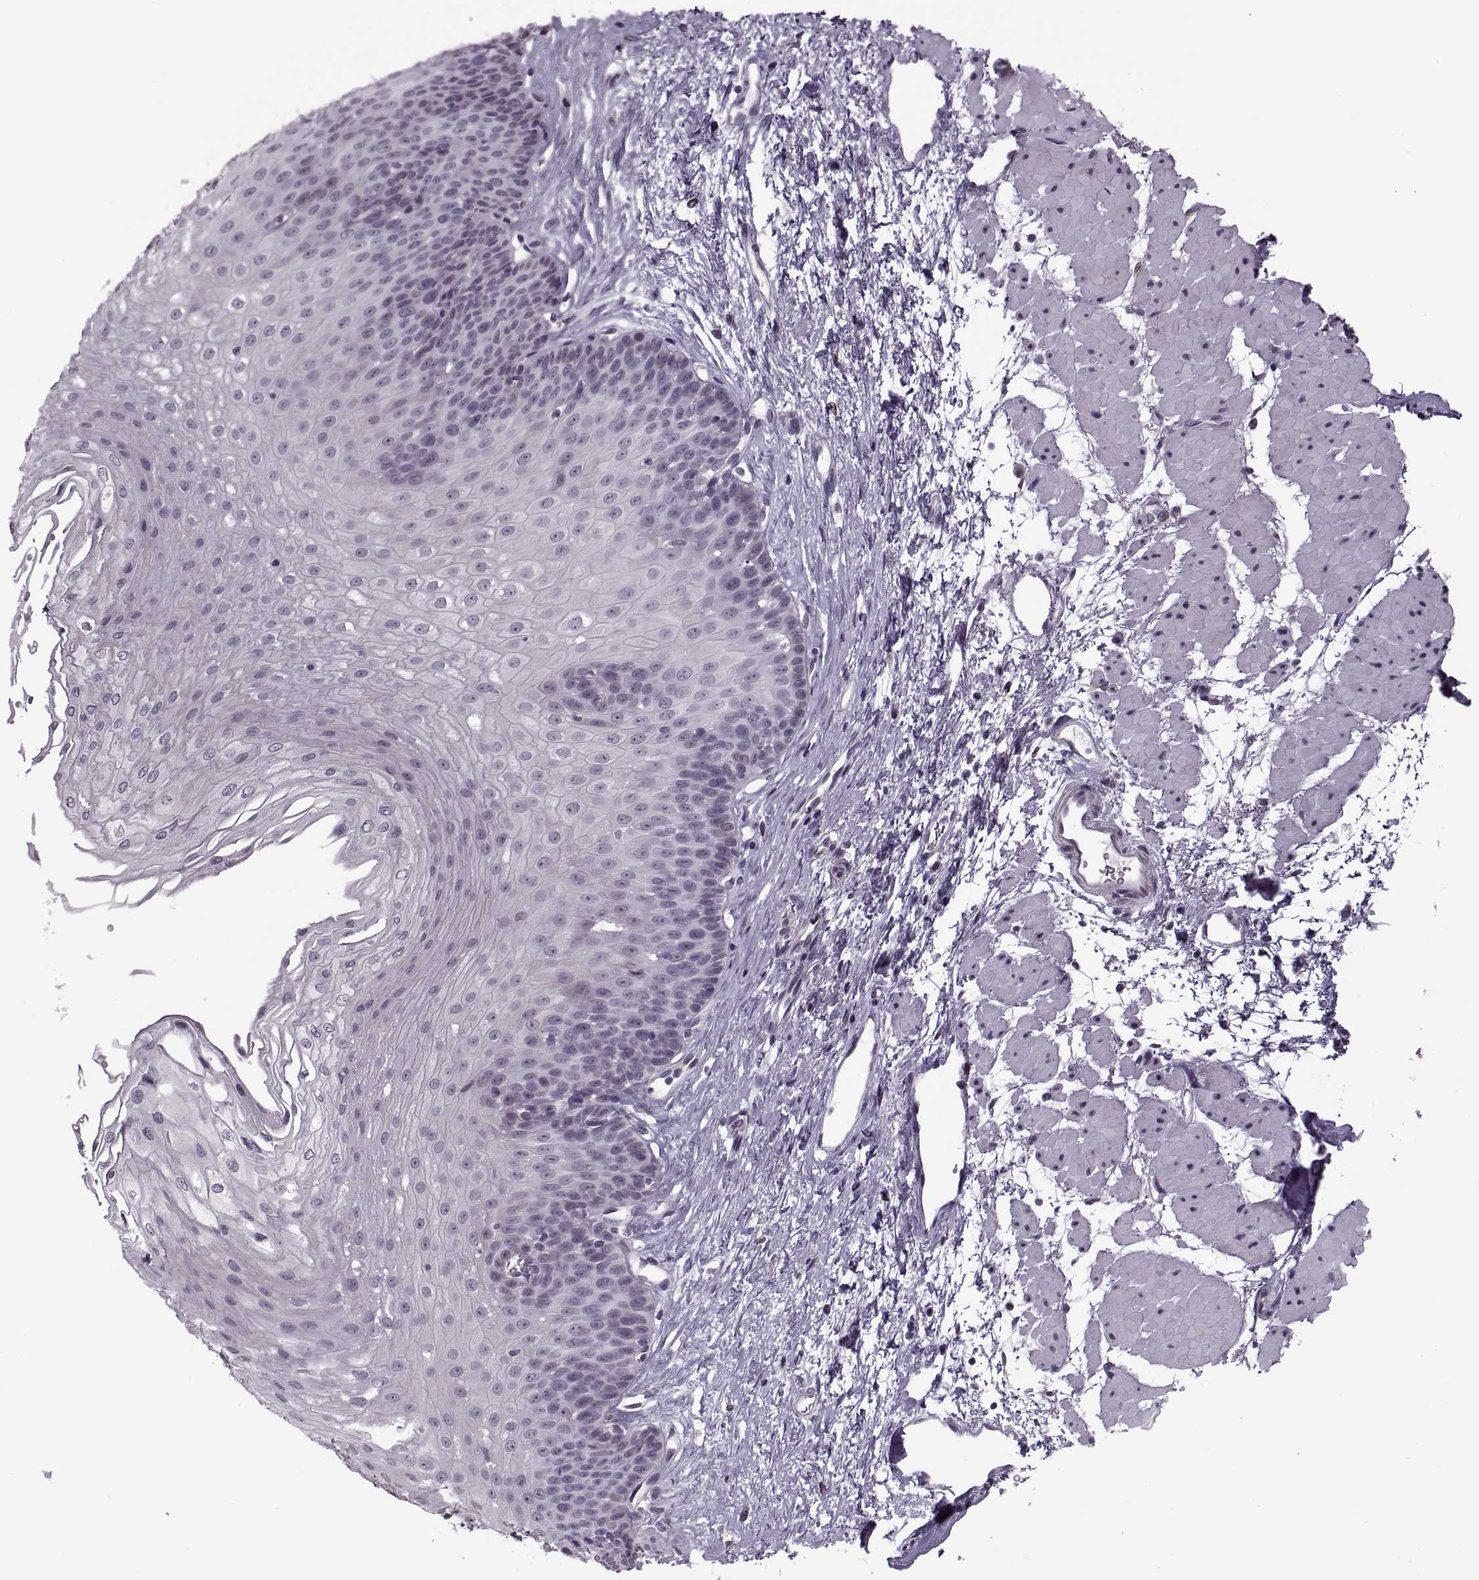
{"staining": {"intensity": "negative", "quantity": "none", "location": "none"}, "tissue": "esophagus", "cell_type": "Squamous epithelial cells", "image_type": "normal", "snomed": [{"axis": "morphology", "description": "Normal tissue, NOS"}, {"axis": "topography", "description": "Esophagus"}], "caption": "Squamous epithelial cells show no significant protein staining in benign esophagus.", "gene": "PRSS37", "patient": {"sex": "female", "age": 62}}